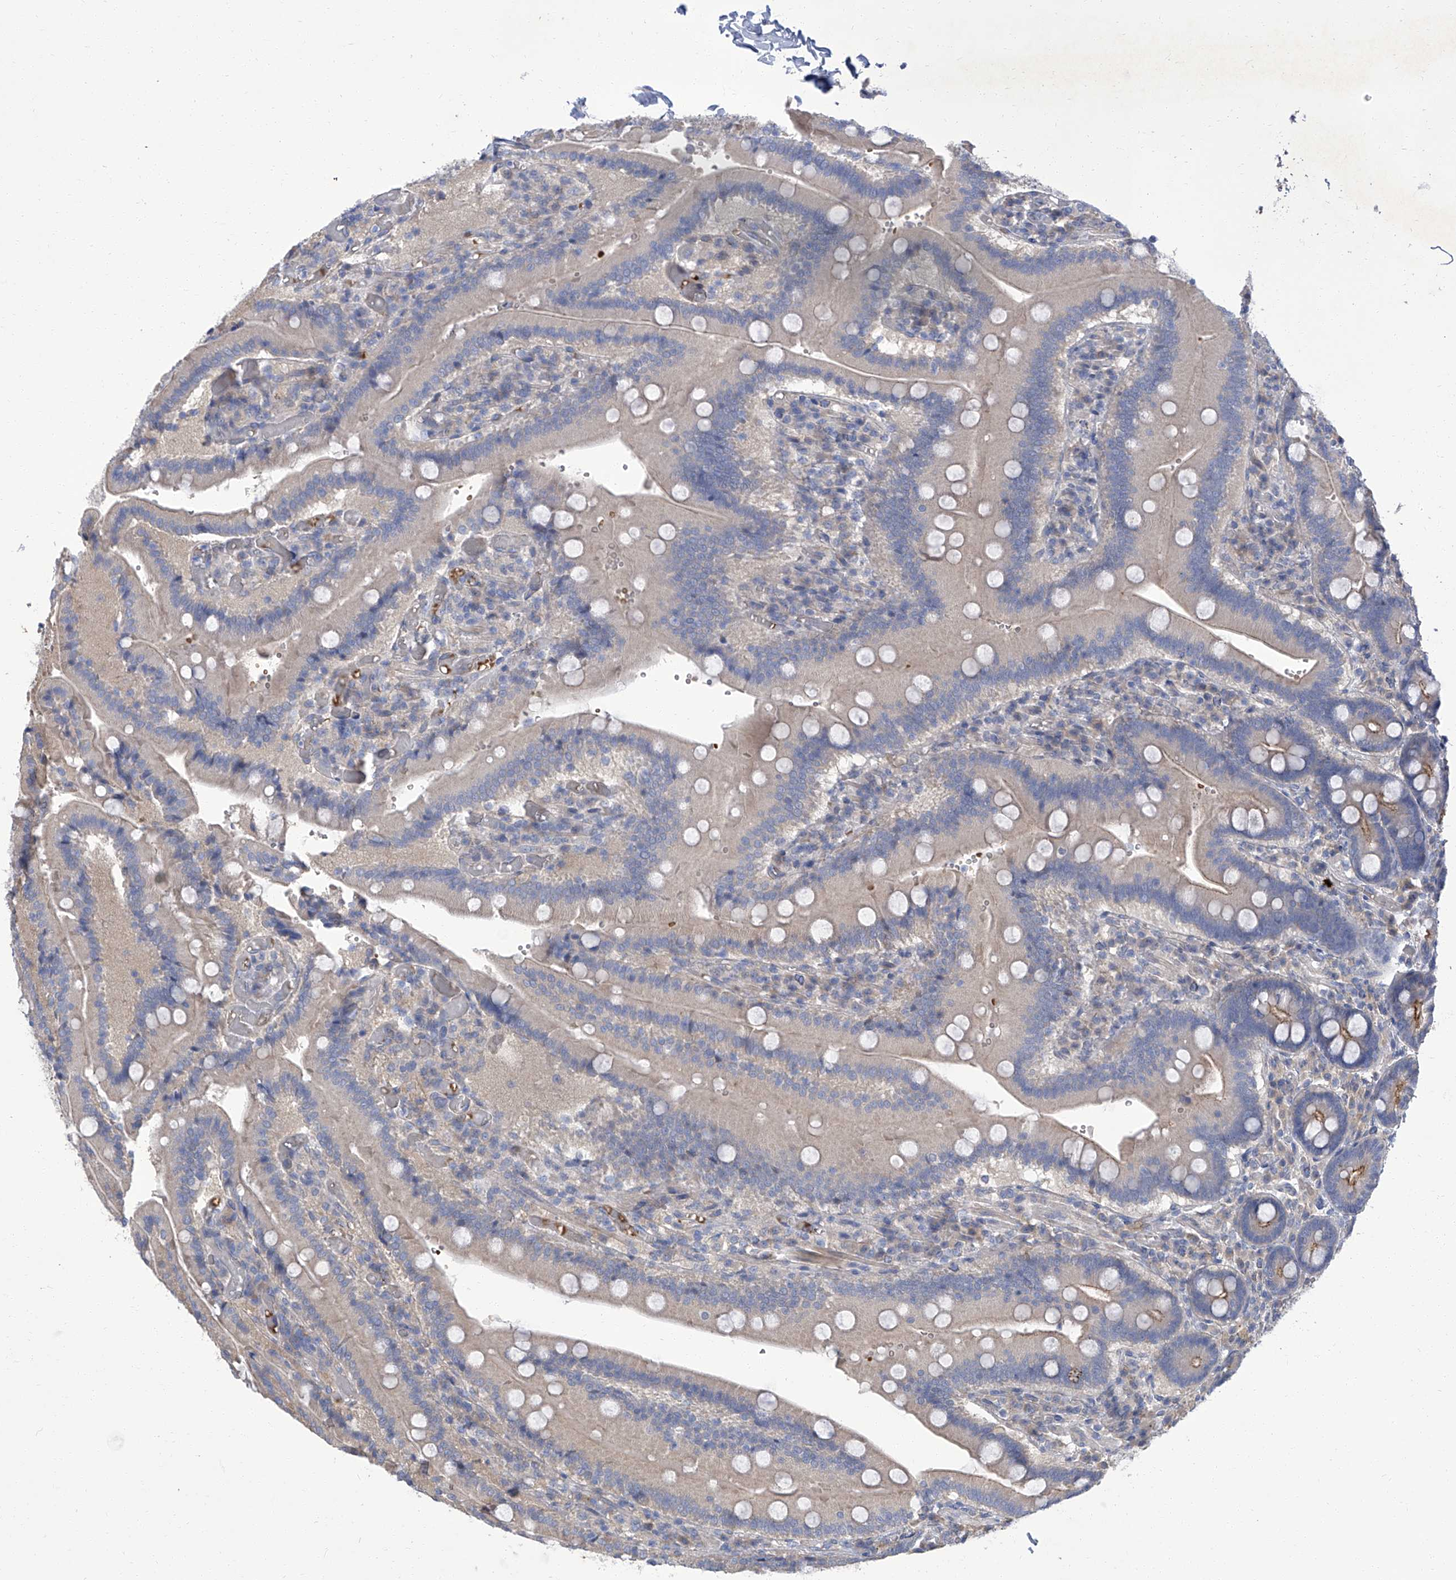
{"staining": {"intensity": "moderate", "quantity": "<25%", "location": "cytoplasmic/membranous"}, "tissue": "duodenum", "cell_type": "Glandular cells", "image_type": "normal", "snomed": [{"axis": "morphology", "description": "Normal tissue, NOS"}, {"axis": "topography", "description": "Duodenum"}], "caption": "Glandular cells exhibit low levels of moderate cytoplasmic/membranous positivity in approximately <25% of cells in unremarkable human duodenum.", "gene": "PARD3", "patient": {"sex": "female", "age": 62}}